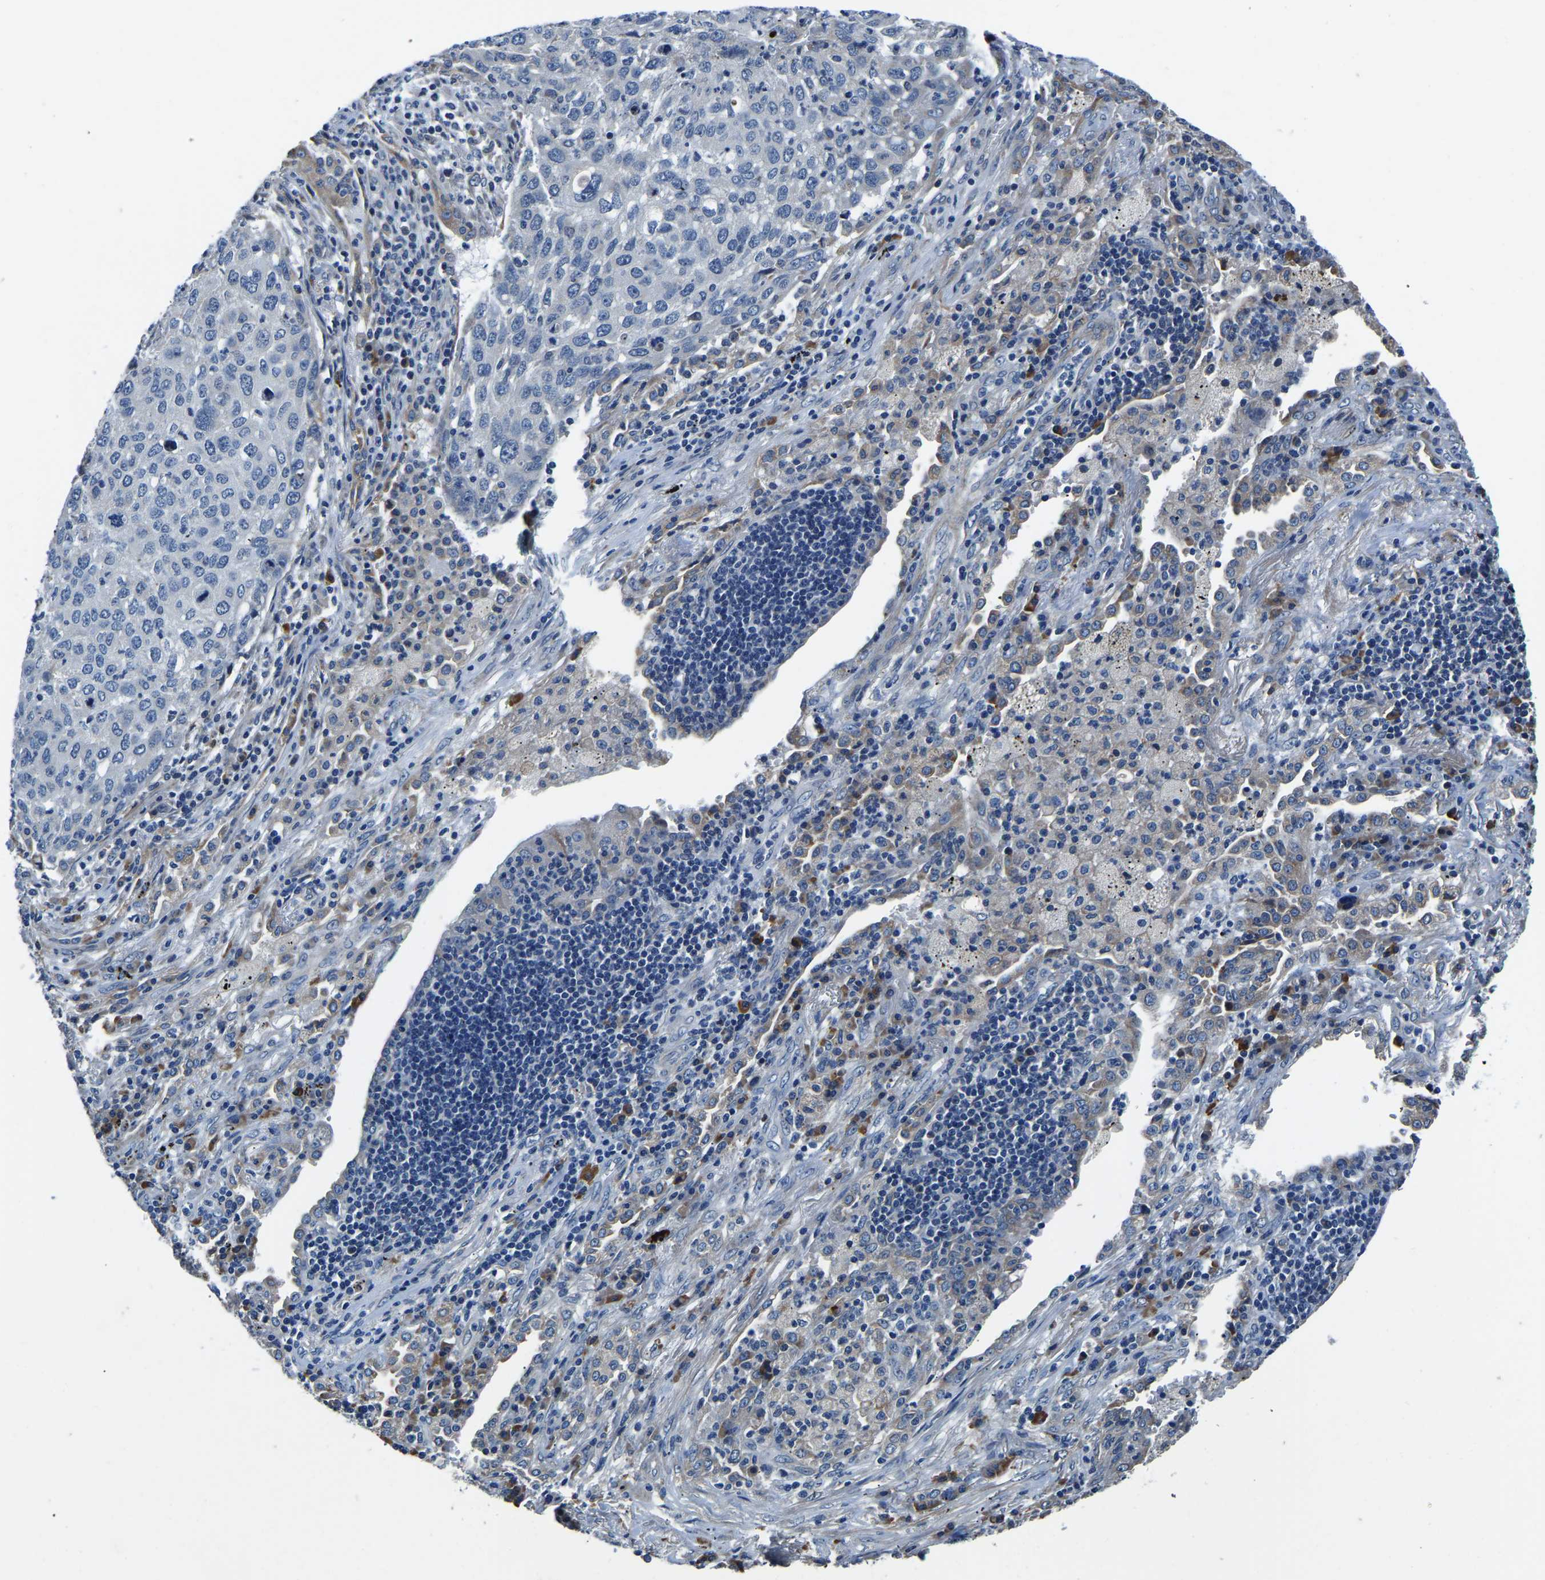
{"staining": {"intensity": "negative", "quantity": "none", "location": "none"}, "tissue": "lung cancer", "cell_type": "Tumor cells", "image_type": "cancer", "snomed": [{"axis": "morphology", "description": "Squamous cell carcinoma, NOS"}, {"axis": "topography", "description": "Lung"}], "caption": "The photomicrograph shows no staining of tumor cells in lung cancer (squamous cell carcinoma). (Immunohistochemistry (ihc), brightfield microscopy, high magnification).", "gene": "LIAS", "patient": {"sex": "female", "age": 63}}